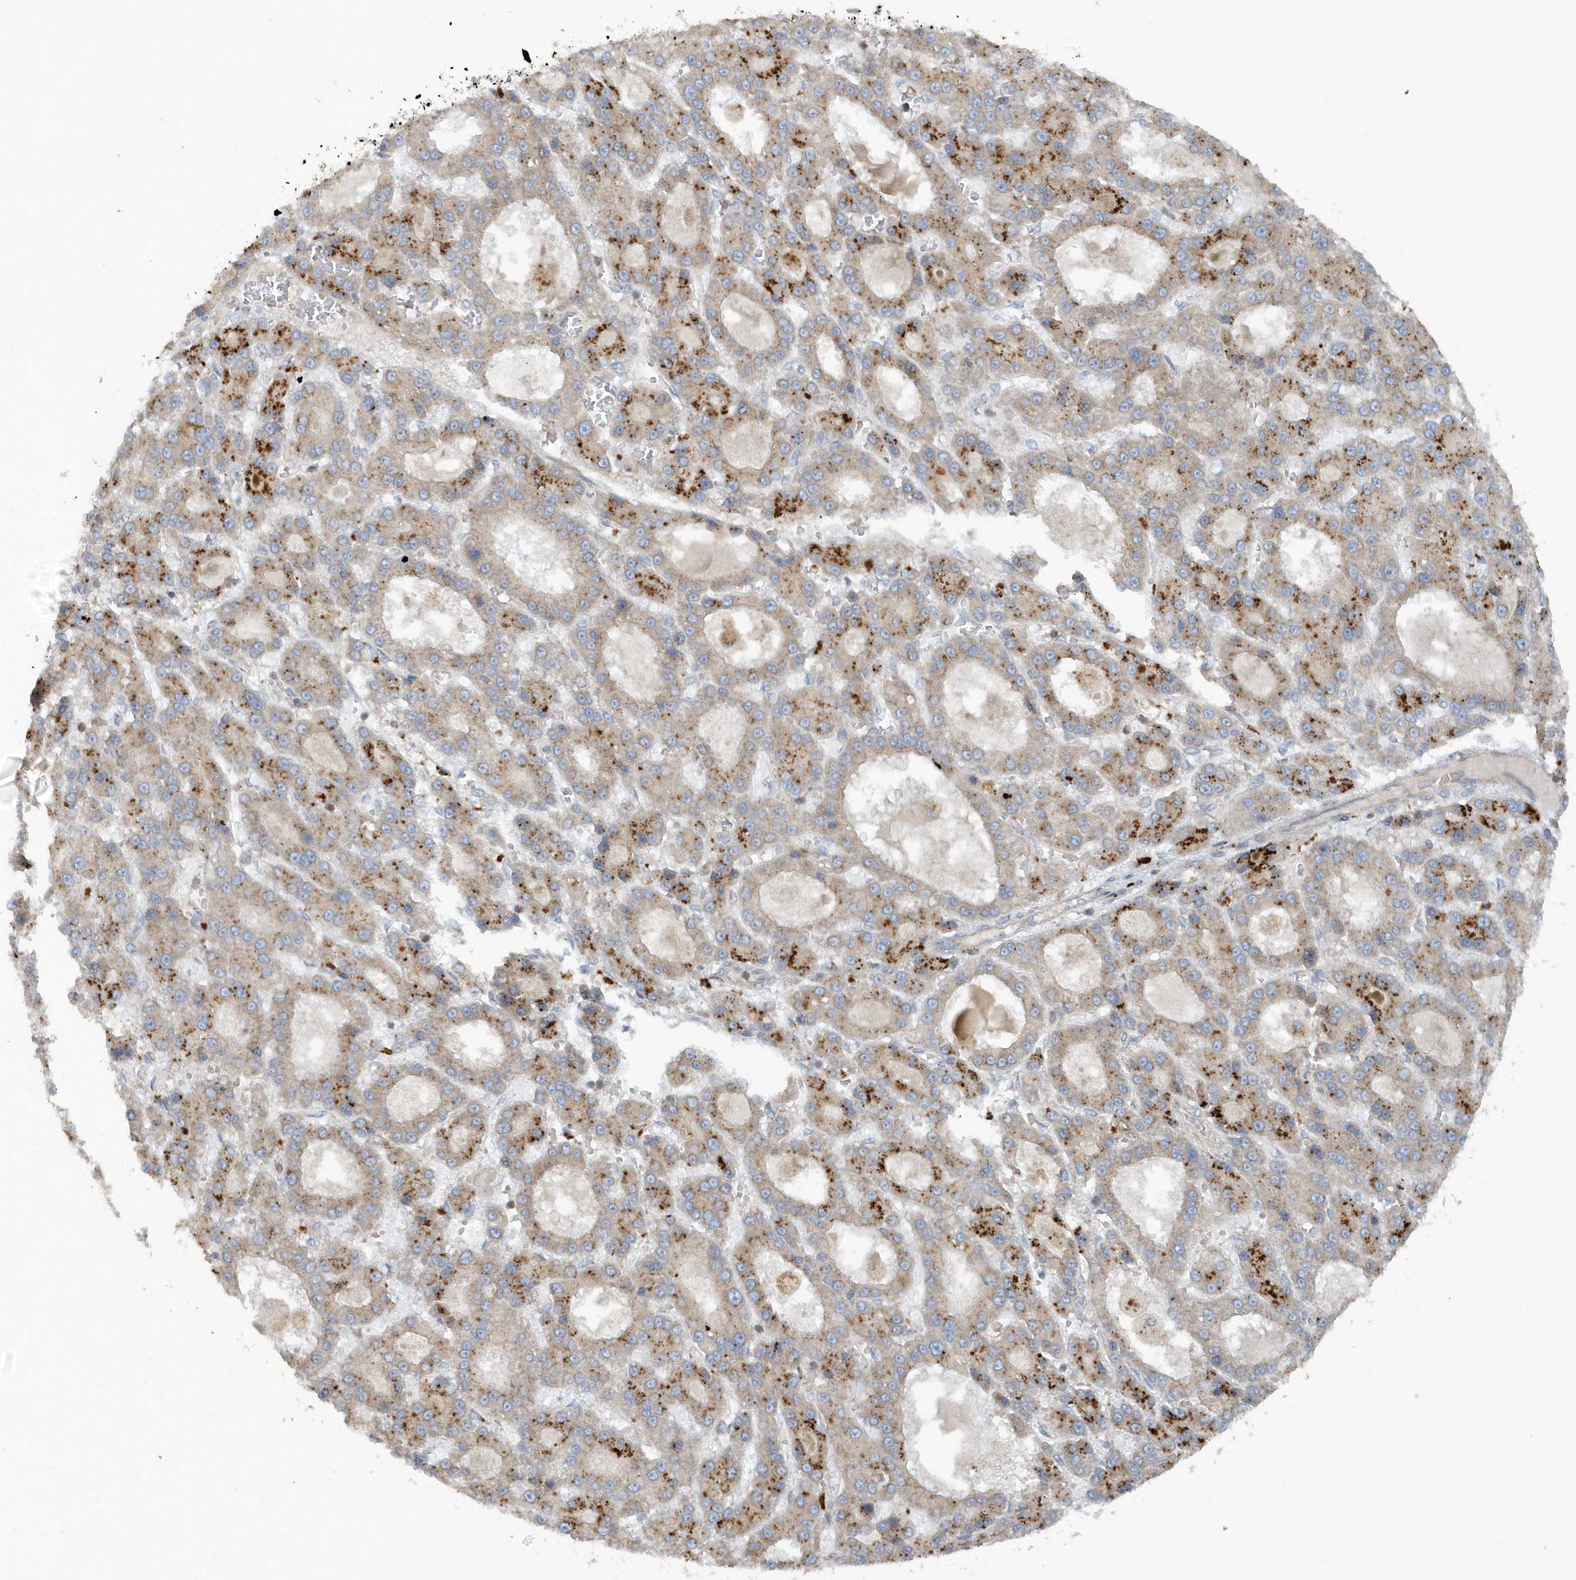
{"staining": {"intensity": "weak", "quantity": ">75%", "location": "cytoplasmic/membranous"}, "tissue": "liver cancer", "cell_type": "Tumor cells", "image_type": "cancer", "snomed": [{"axis": "morphology", "description": "Carcinoma, Hepatocellular, NOS"}, {"axis": "topography", "description": "Liver"}], "caption": "Immunohistochemistry image of neoplastic tissue: human liver cancer stained using immunohistochemistry (IHC) displays low levels of weak protein expression localized specifically in the cytoplasmic/membranous of tumor cells, appearing as a cytoplasmic/membranous brown color.", "gene": "CNOT10", "patient": {"sex": "male", "age": 70}}